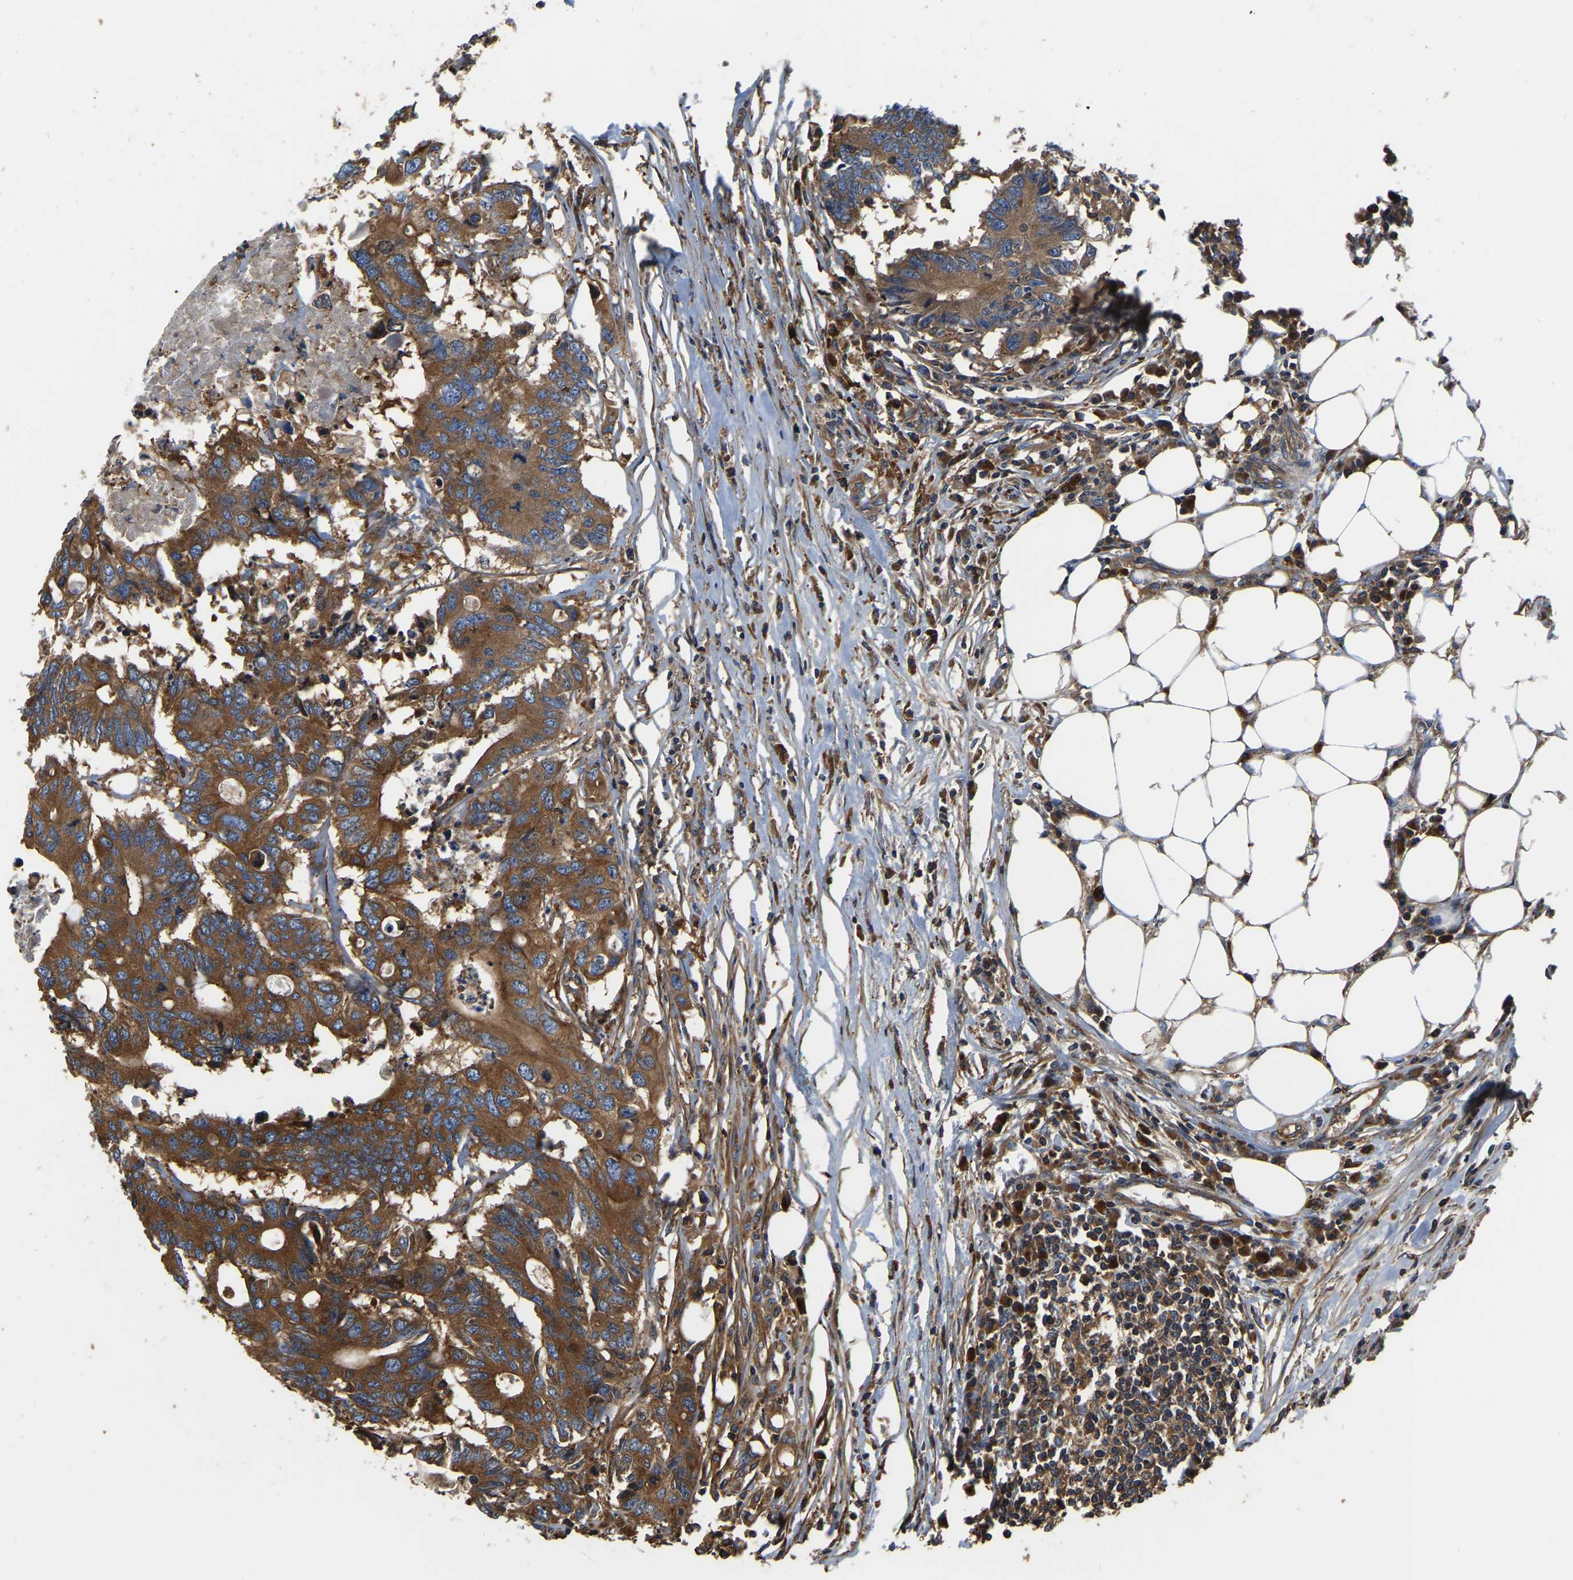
{"staining": {"intensity": "strong", "quantity": ">75%", "location": "cytoplasmic/membranous"}, "tissue": "colorectal cancer", "cell_type": "Tumor cells", "image_type": "cancer", "snomed": [{"axis": "morphology", "description": "Adenocarcinoma, NOS"}, {"axis": "topography", "description": "Colon"}], "caption": "The micrograph reveals staining of adenocarcinoma (colorectal), revealing strong cytoplasmic/membranous protein expression (brown color) within tumor cells.", "gene": "GARS1", "patient": {"sex": "male", "age": 71}}